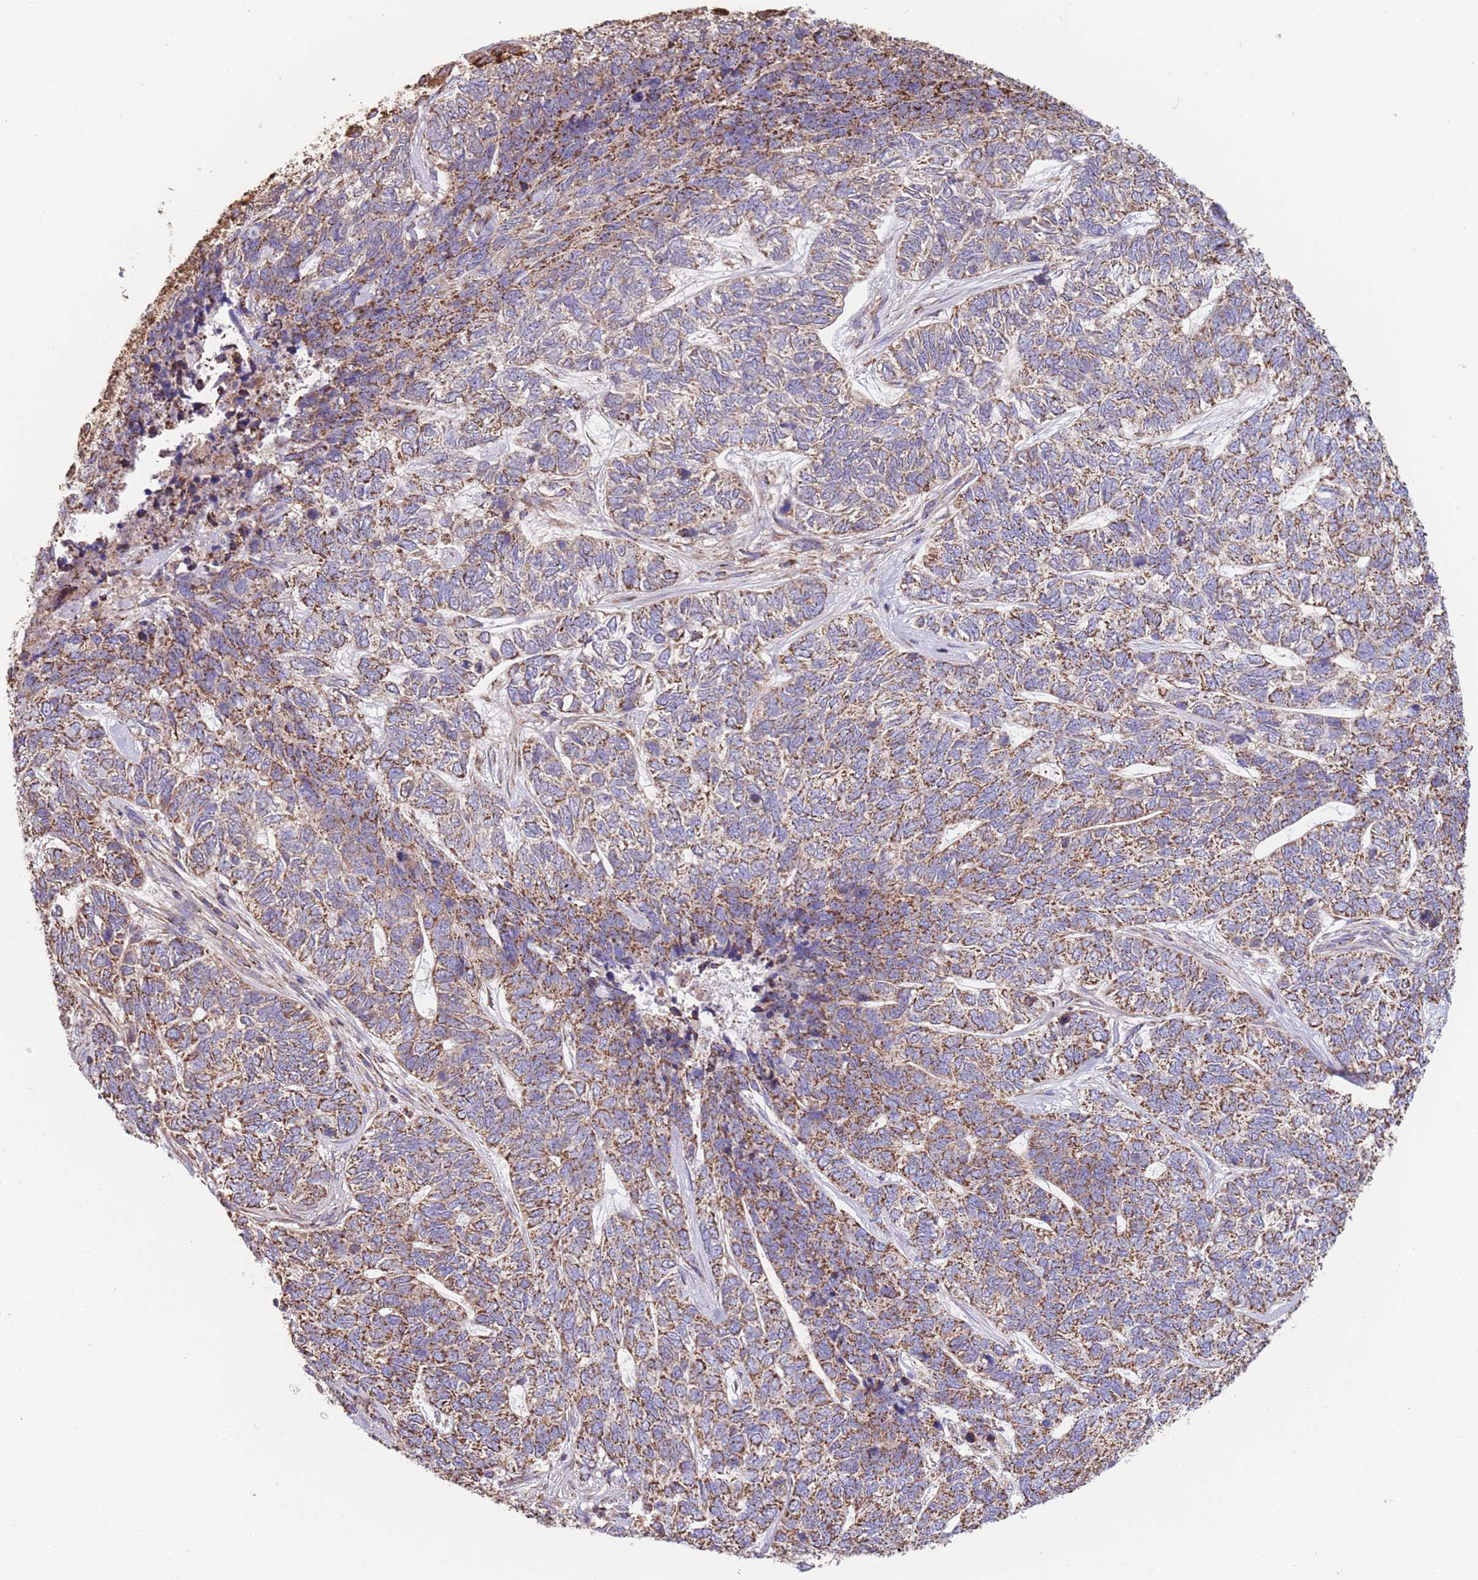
{"staining": {"intensity": "moderate", "quantity": ">75%", "location": "cytoplasmic/membranous"}, "tissue": "skin cancer", "cell_type": "Tumor cells", "image_type": "cancer", "snomed": [{"axis": "morphology", "description": "Basal cell carcinoma"}, {"axis": "topography", "description": "Skin"}], "caption": "Skin cancer (basal cell carcinoma) stained with a brown dye shows moderate cytoplasmic/membranous positive staining in about >75% of tumor cells.", "gene": "FKBP8", "patient": {"sex": "female", "age": 65}}